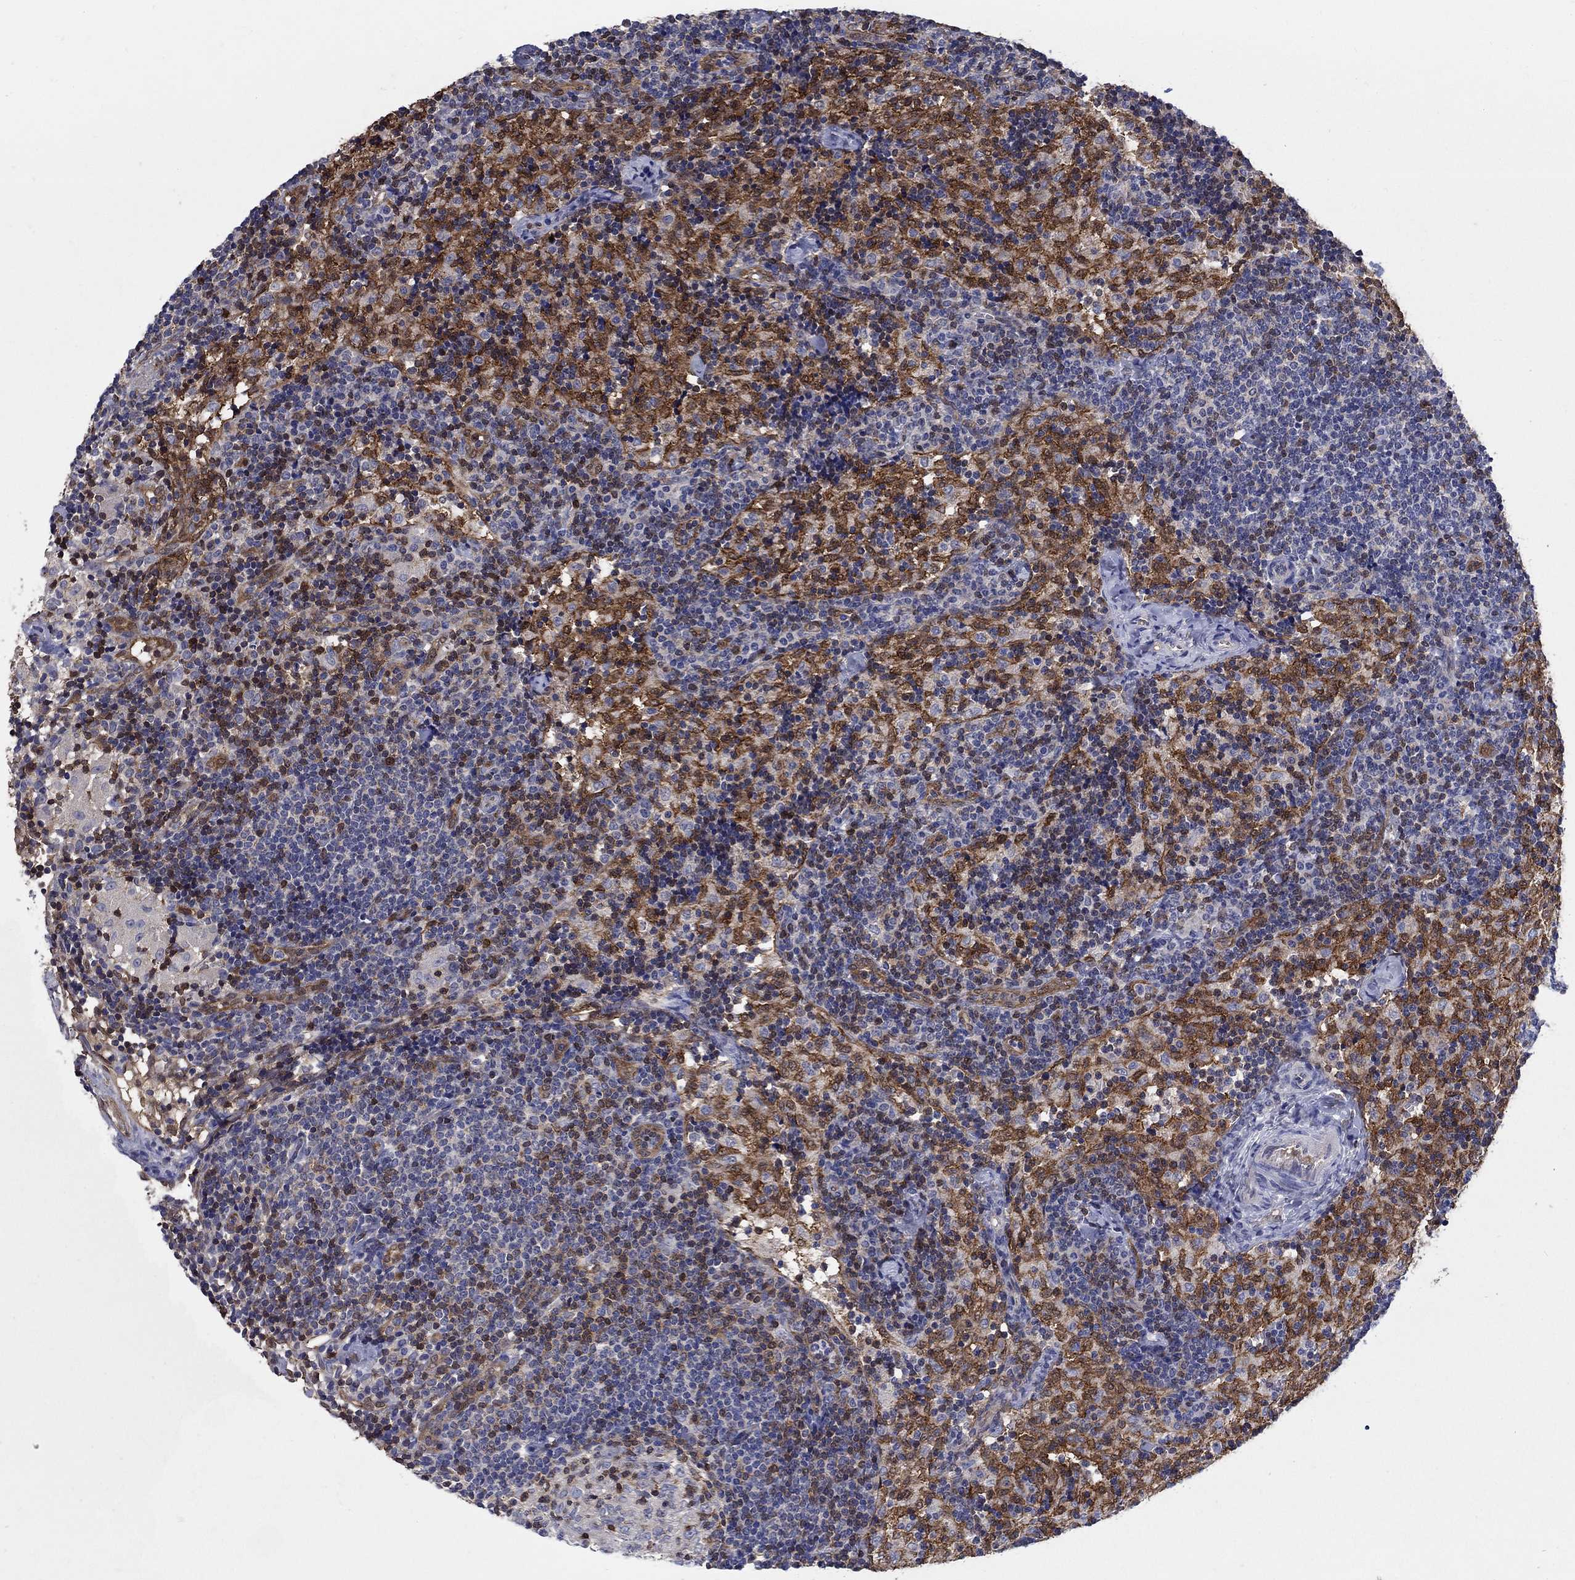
{"staining": {"intensity": "strong", "quantity": "<25%", "location": "cytoplasmic/membranous"}, "tissue": "lymph node", "cell_type": "Germinal center cells", "image_type": "normal", "snomed": [{"axis": "morphology", "description": "Normal tissue, NOS"}, {"axis": "topography", "description": "Lymph node"}], "caption": "A brown stain shows strong cytoplasmic/membranous expression of a protein in germinal center cells of normal human lymph node.", "gene": "AGFG2", "patient": {"sex": "female", "age": 52}}